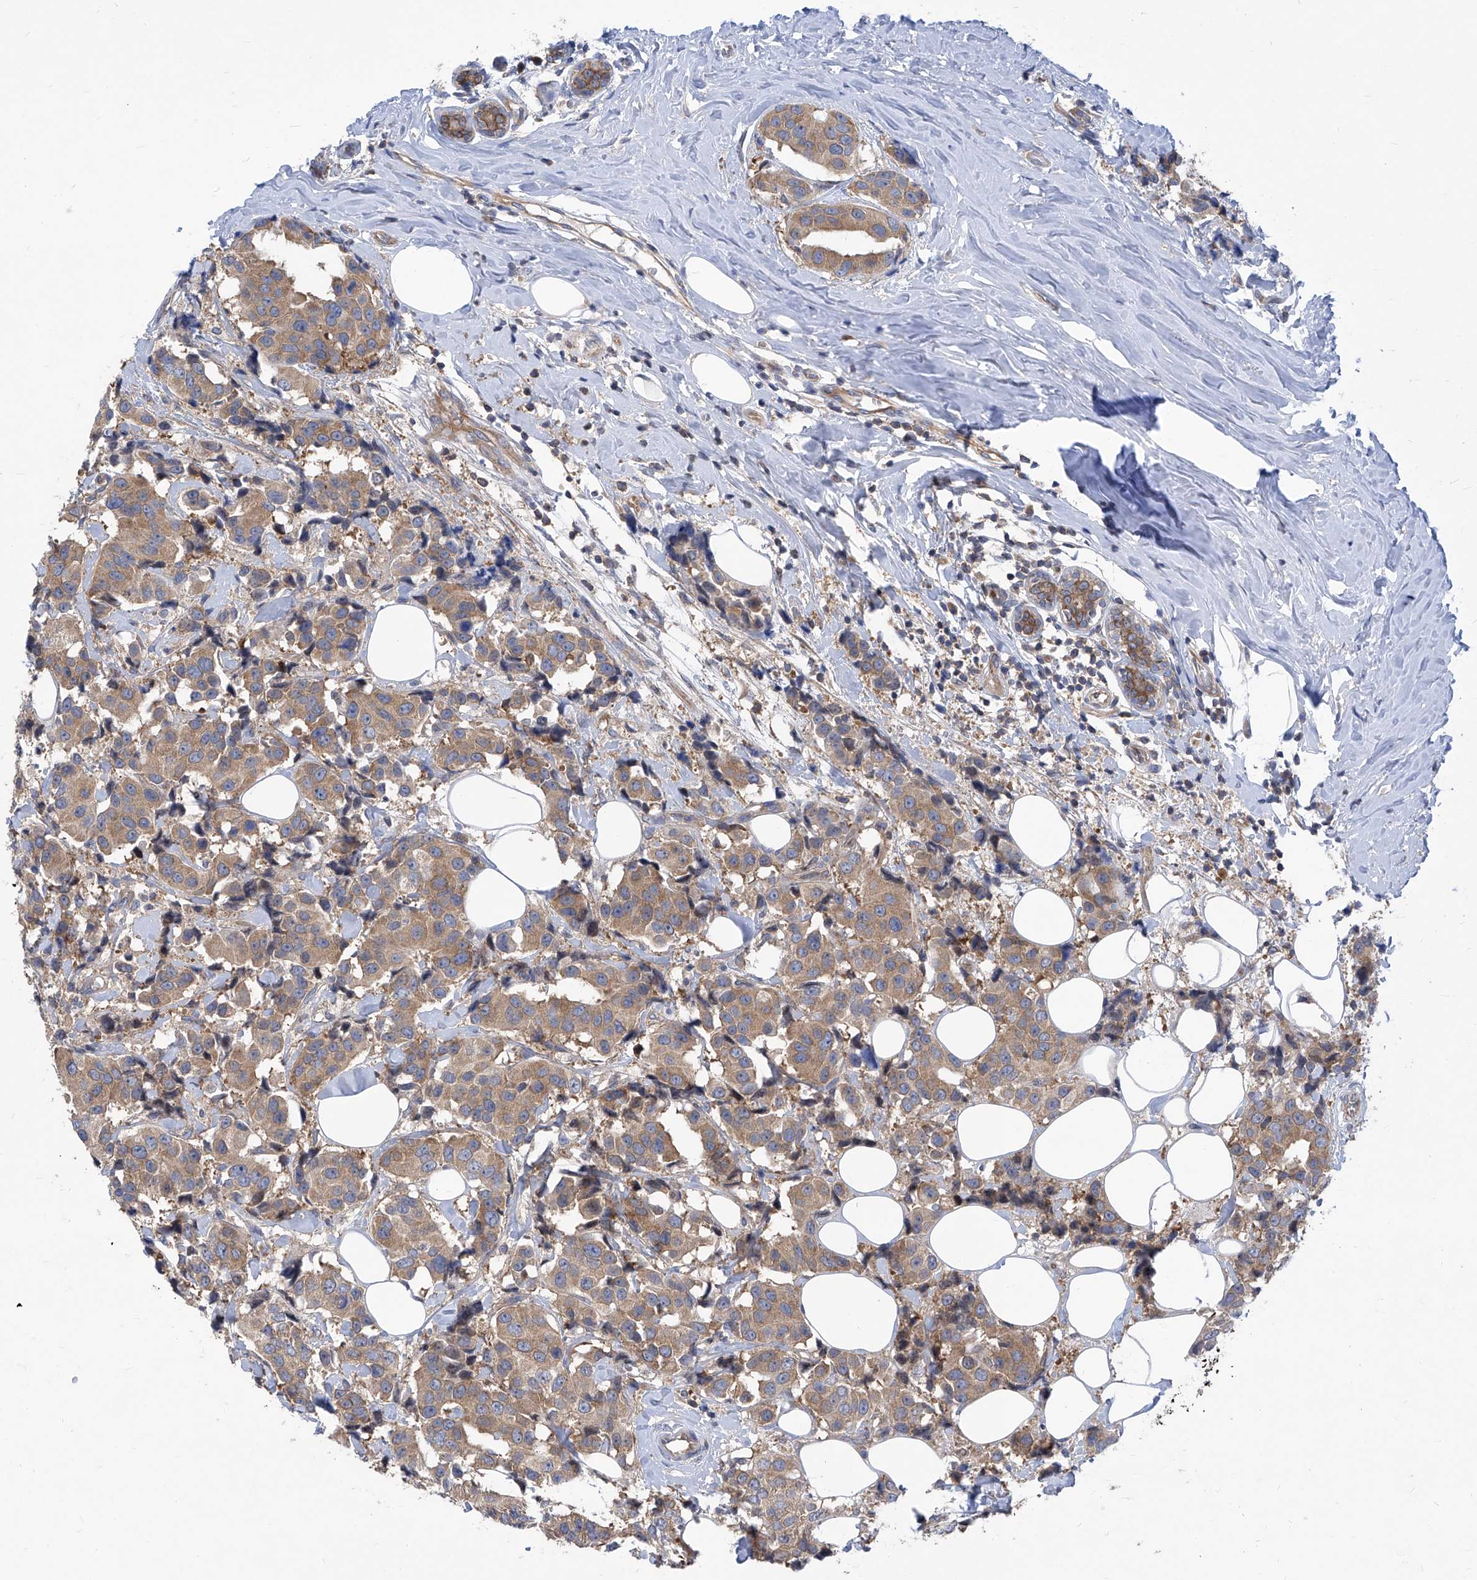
{"staining": {"intensity": "moderate", "quantity": ">75%", "location": "cytoplasmic/membranous"}, "tissue": "breast cancer", "cell_type": "Tumor cells", "image_type": "cancer", "snomed": [{"axis": "morphology", "description": "Normal tissue, NOS"}, {"axis": "morphology", "description": "Duct carcinoma"}, {"axis": "topography", "description": "Breast"}], "caption": "Tumor cells exhibit medium levels of moderate cytoplasmic/membranous staining in approximately >75% of cells in intraductal carcinoma (breast).", "gene": "EIF3M", "patient": {"sex": "female", "age": 39}}